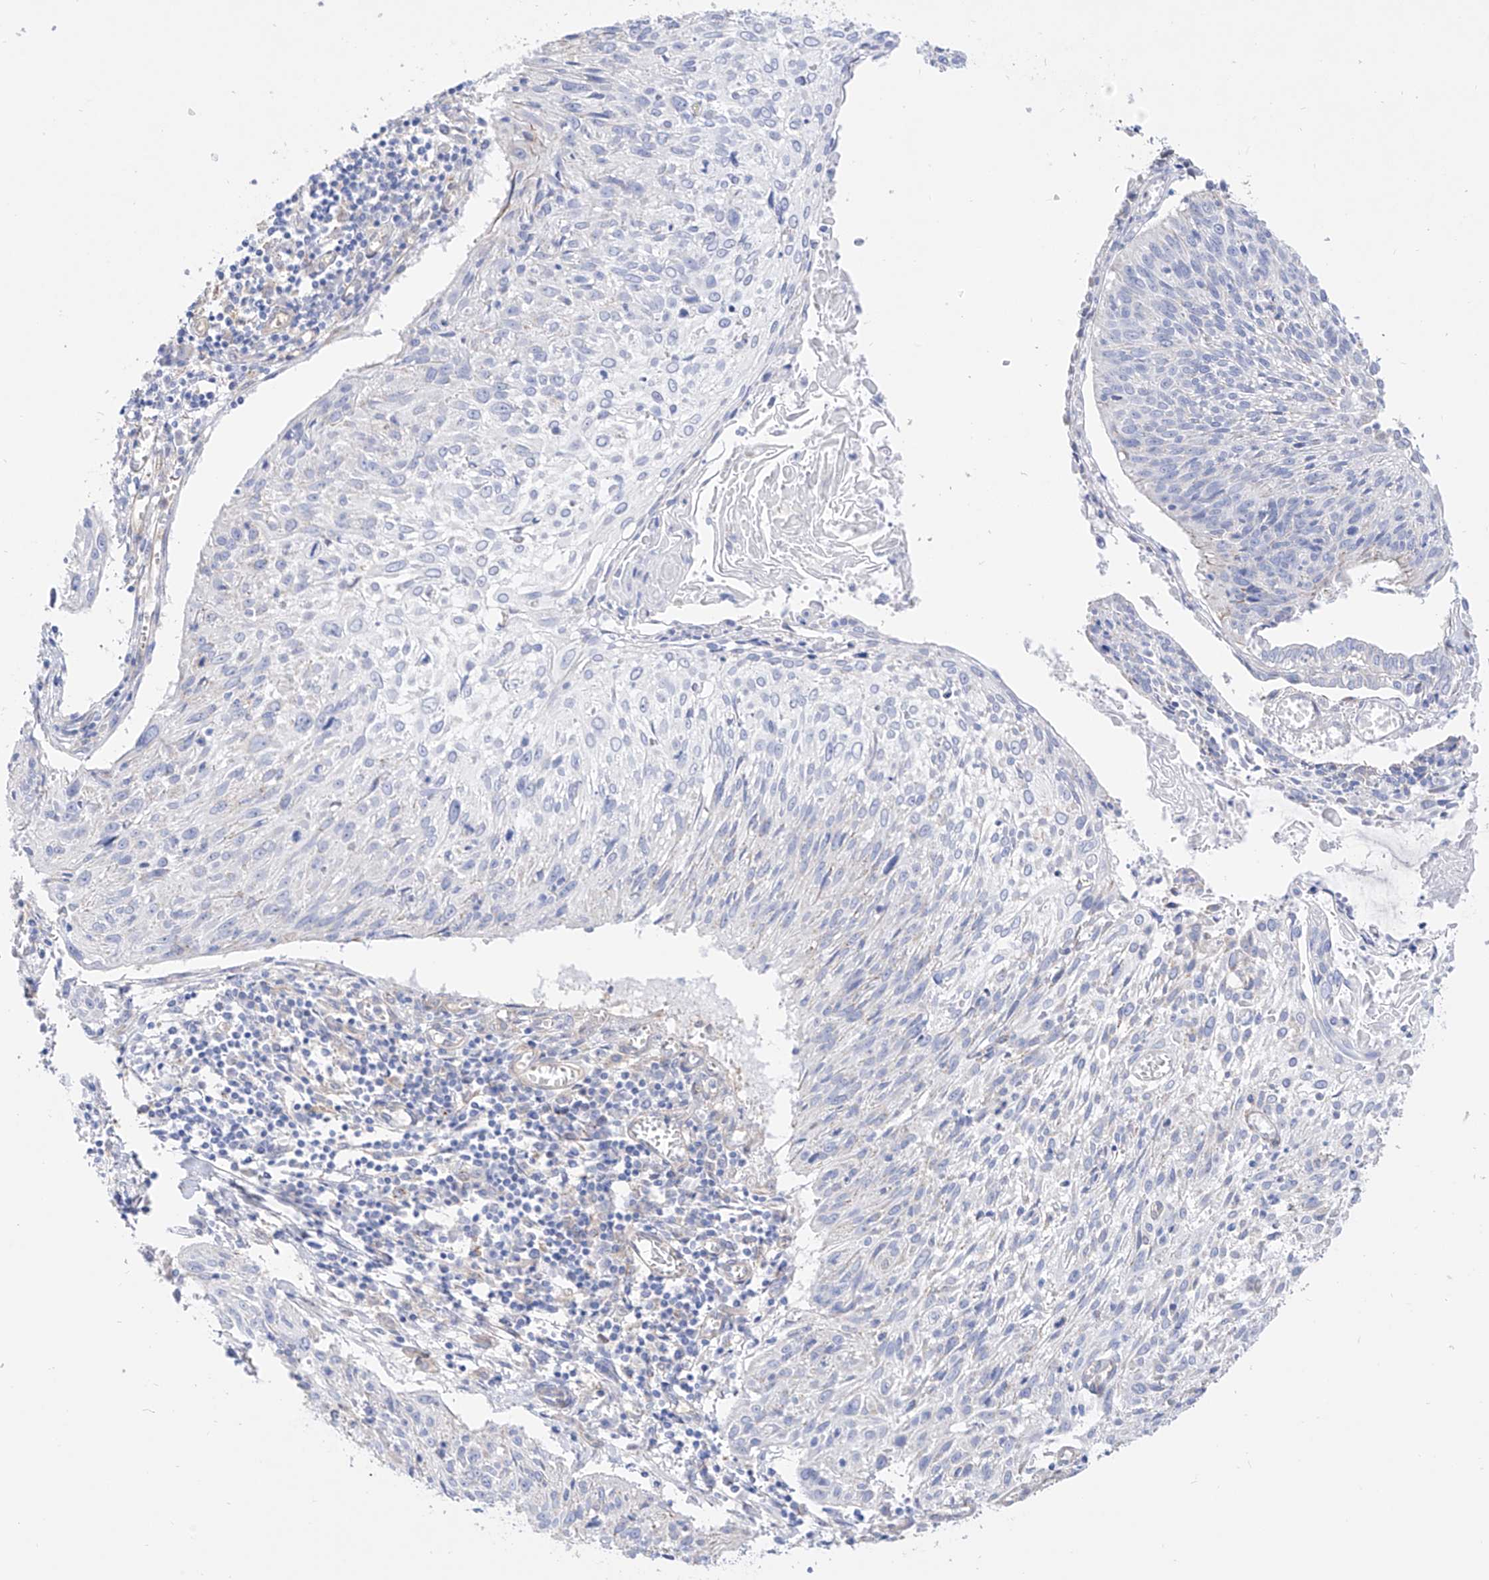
{"staining": {"intensity": "negative", "quantity": "none", "location": "none"}, "tissue": "cervical cancer", "cell_type": "Tumor cells", "image_type": "cancer", "snomed": [{"axis": "morphology", "description": "Squamous cell carcinoma, NOS"}, {"axis": "topography", "description": "Cervix"}], "caption": "Protein analysis of cervical cancer (squamous cell carcinoma) demonstrates no significant staining in tumor cells. (DAB (3,3'-diaminobenzidine) immunohistochemistry with hematoxylin counter stain).", "gene": "ZNF653", "patient": {"sex": "female", "age": 51}}